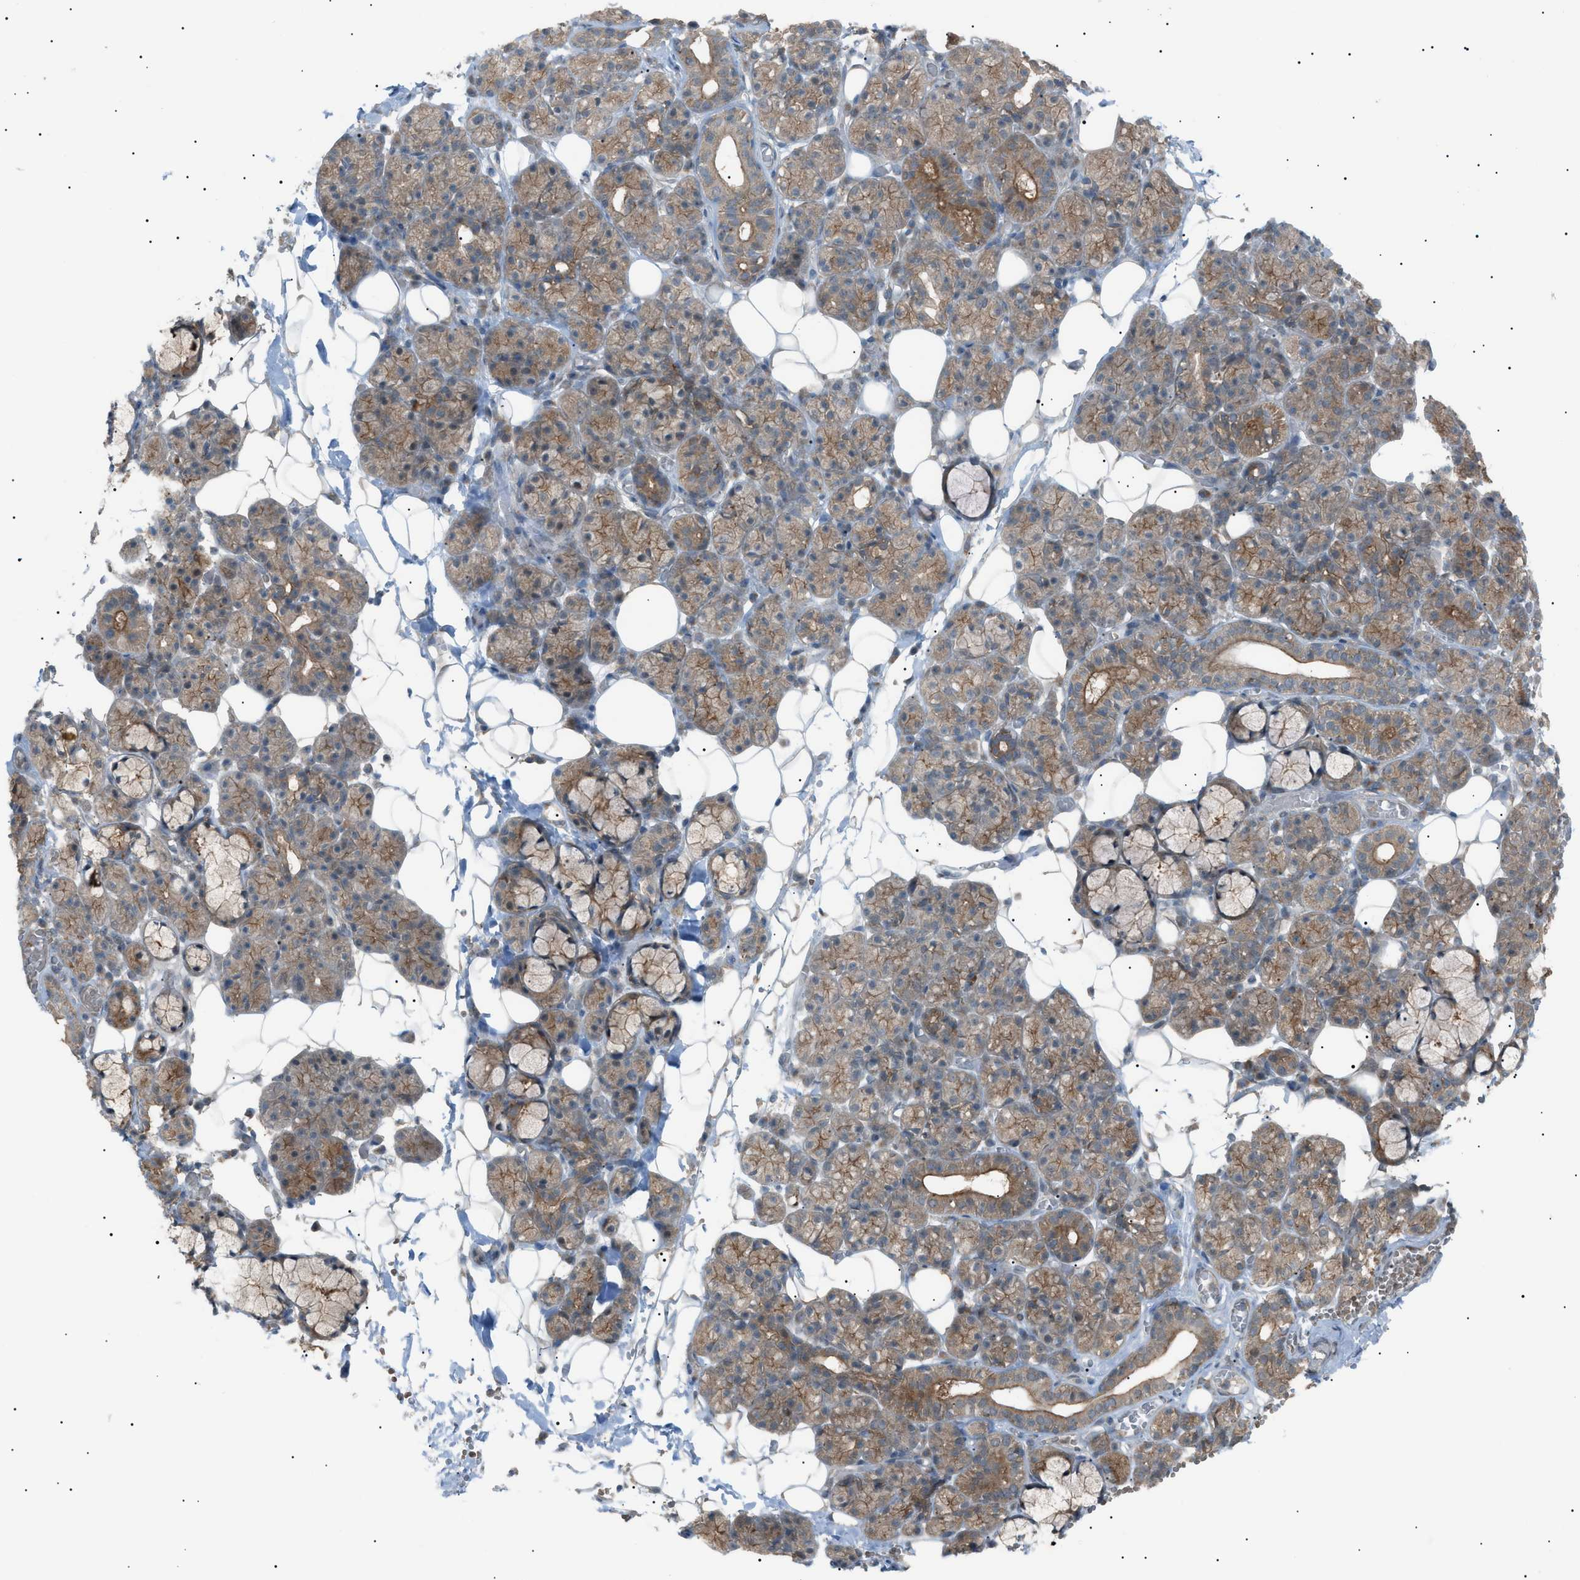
{"staining": {"intensity": "moderate", "quantity": ">75%", "location": "cytoplasmic/membranous"}, "tissue": "salivary gland", "cell_type": "Glandular cells", "image_type": "normal", "snomed": [{"axis": "morphology", "description": "Normal tissue, NOS"}, {"axis": "topography", "description": "Salivary gland"}], "caption": "Immunohistochemistry (IHC) image of normal human salivary gland stained for a protein (brown), which demonstrates medium levels of moderate cytoplasmic/membranous positivity in approximately >75% of glandular cells.", "gene": "LPIN2", "patient": {"sex": "male", "age": 63}}